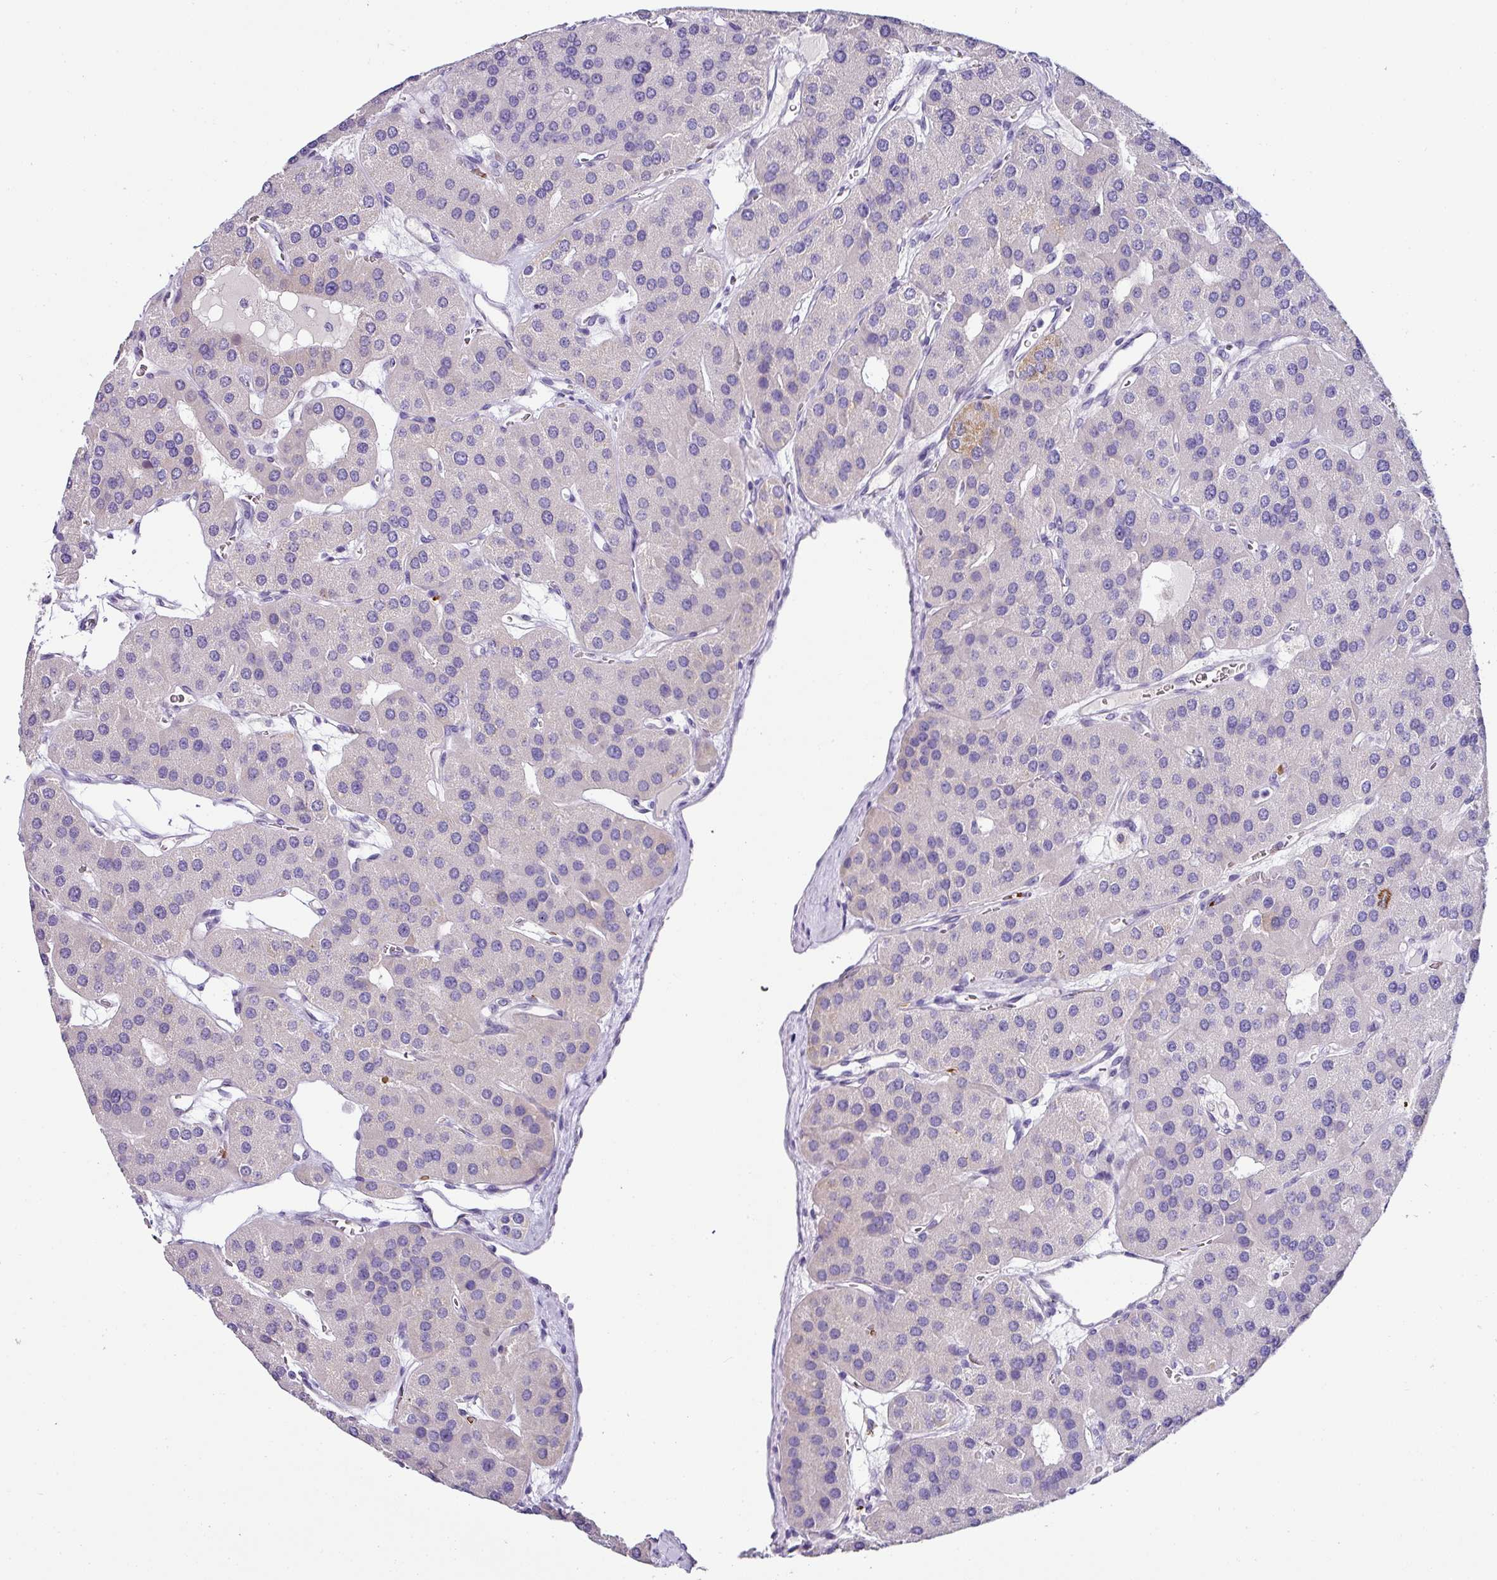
{"staining": {"intensity": "negative", "quantity": "none", "location": "none"}, "tissue": "parathyroid gland", "cell_type": "Glandular cells", "image_type": "normal", "snomed": [{"axis": "morphology", "description": "Normal tissue, NOS"}, {"axis": "morphology", "description": "Adenoma, NOS"}, {"axis": "topography", "description": "Parathyroid gland"}], "caption": "Immunohistochemistry (IHC) micrograph of normal parathyroid gland: human parathyroid gland stained with DAB (3,3'-diaminobenzidine) demonstrates no significant protein positivity in glandular cells.", "gene": "NAPSA", "patient": {"sex": "female", "age": 86}}